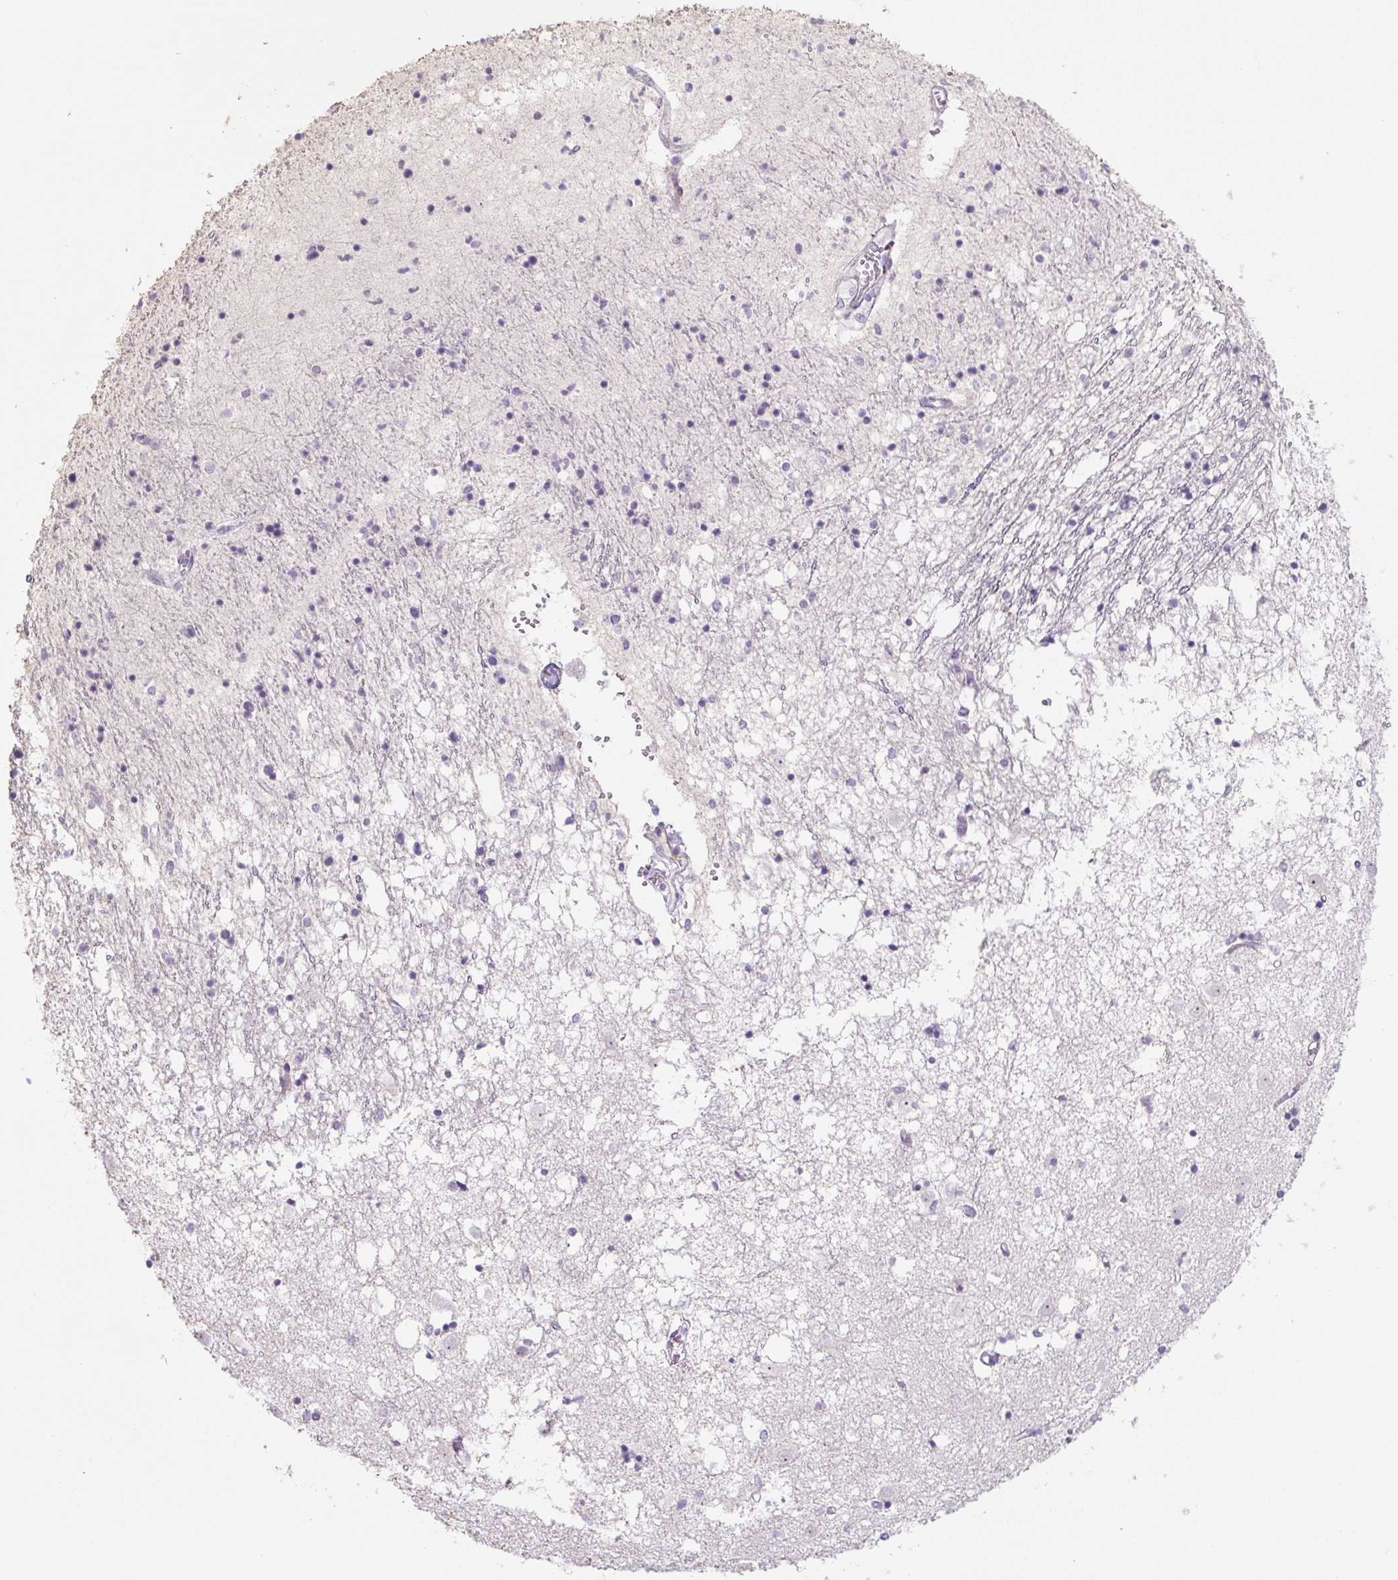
{"staining": {"intensity": "negative", "quantity": "none", "location": "none"}, "tissue": "caudate", "cell_type": "Glial cells", "image_type": "normal", "snomed": [{"axis": "morphology", "description": "Normal tissue, NOS"}, {"axis": "topography", "description": "Lateral ventricle wall"}], "caption": "The immunohistochemistry micrograph has no significant positivity in glial cells of caudate. (Brightfield microscopy of DAB (3,3'-diaminobenzidine) immunohistochemistry (IHC) at high magnification).", "gene": "PRM1", "patient": {"sex": "male", "age": 70}}